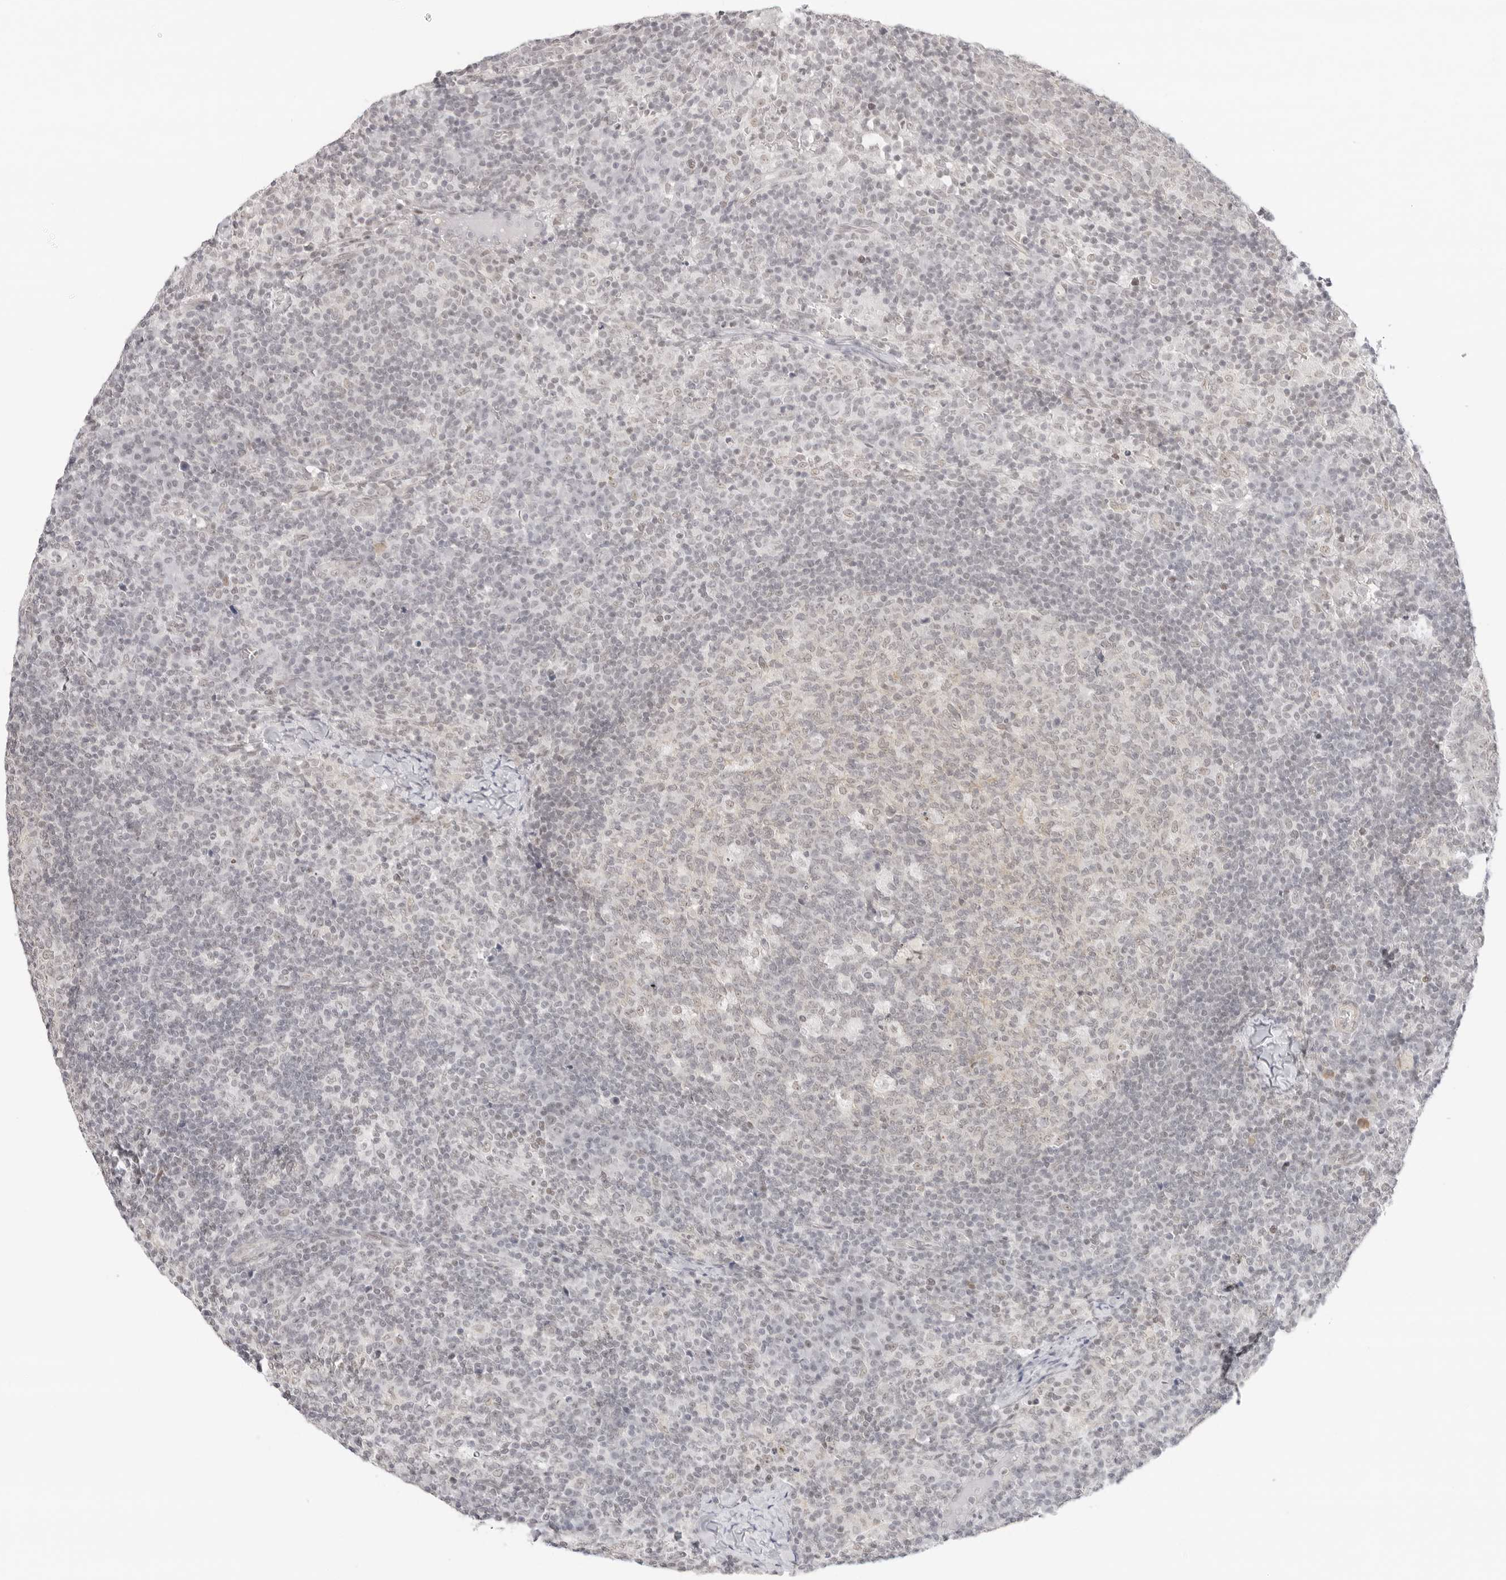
{"staining": {"intensity": "weak", "quantity": "25%-75%", "location": "nuclear"}, "tissue": "lymph node", "cell_type": "Germinal center cells", "image_type": "normal", "snomed": [{"axis": "morphology", "description": "Normal tissue, NOS"}, {"axis": "morphology", "description": "Inflammation, NOS"}, {"axis": "topography", "description": "Lymph node"}], "caption": "Weak nuclear expression is seen in approximately 25%-75% of germinal center cells in benign lymph node. The protein of interest is shown in brown color, while the nuclei are stained blue.", "gene": "TCIM", "patient": {"sex": "male", "age": 55}}